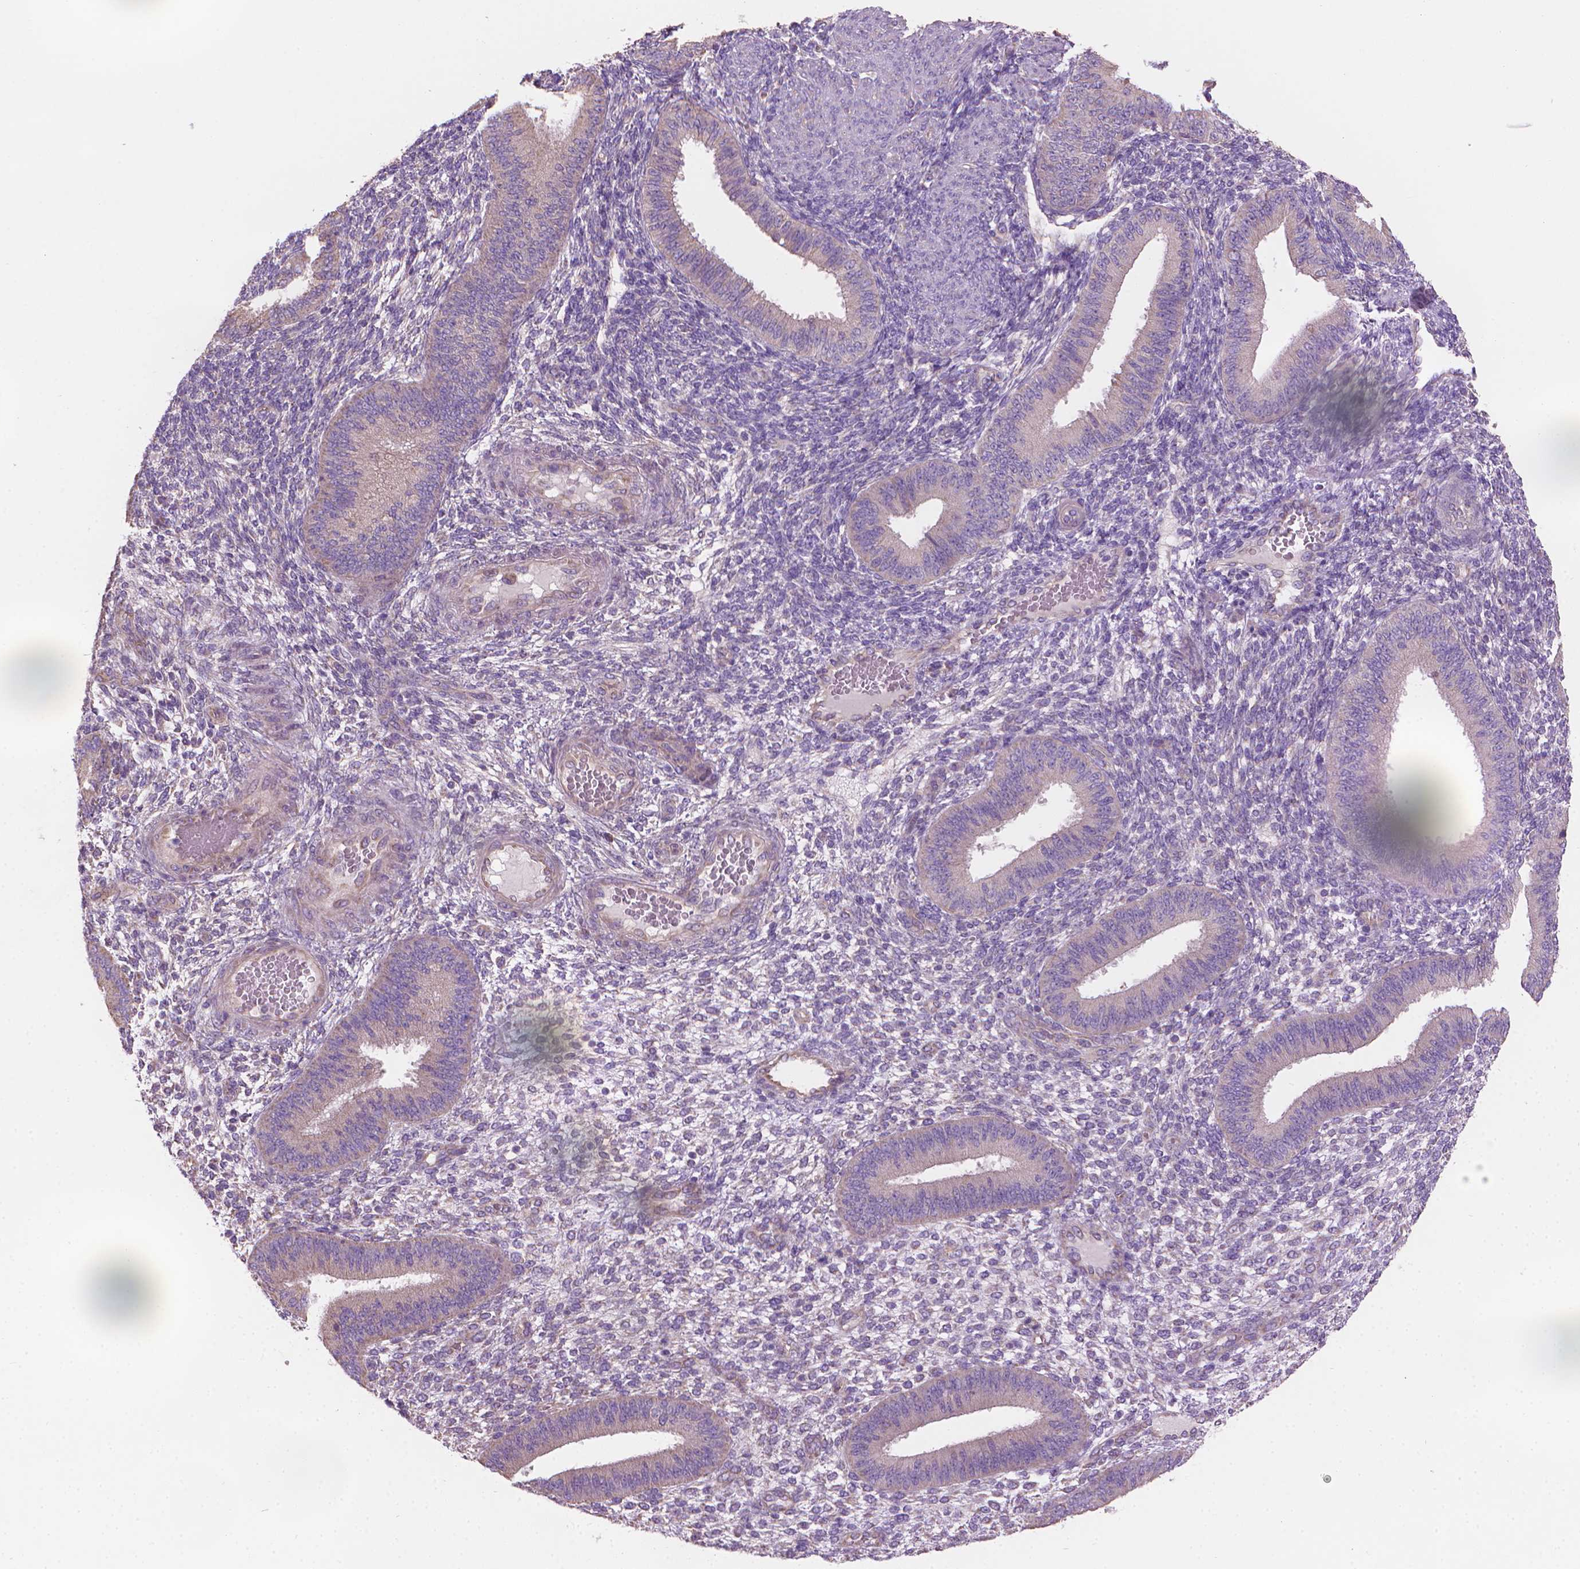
{"staining": {"intensity": "negative", "quantity": "none", "location": "none"}, "tissue": "endometrium", "cell_type": "Cells in endometrial stroma", "image_type": "normal", "snomed": [{"axis": "morphology", "description": "Normal tissue, NOS"}, {"axis": "topography", "description": "Endometrium"}], "caption": "Protein analysis of normal endometrium exhibits no significant staining in cells in endometrial stroma. Brightfield microscopy of immunohistochemistry stained with DAB (brown) and hematoxylin (blue), captured at high magnification.", "gene": "TTC29", "patient": {"sex": "female", "age": 39}}